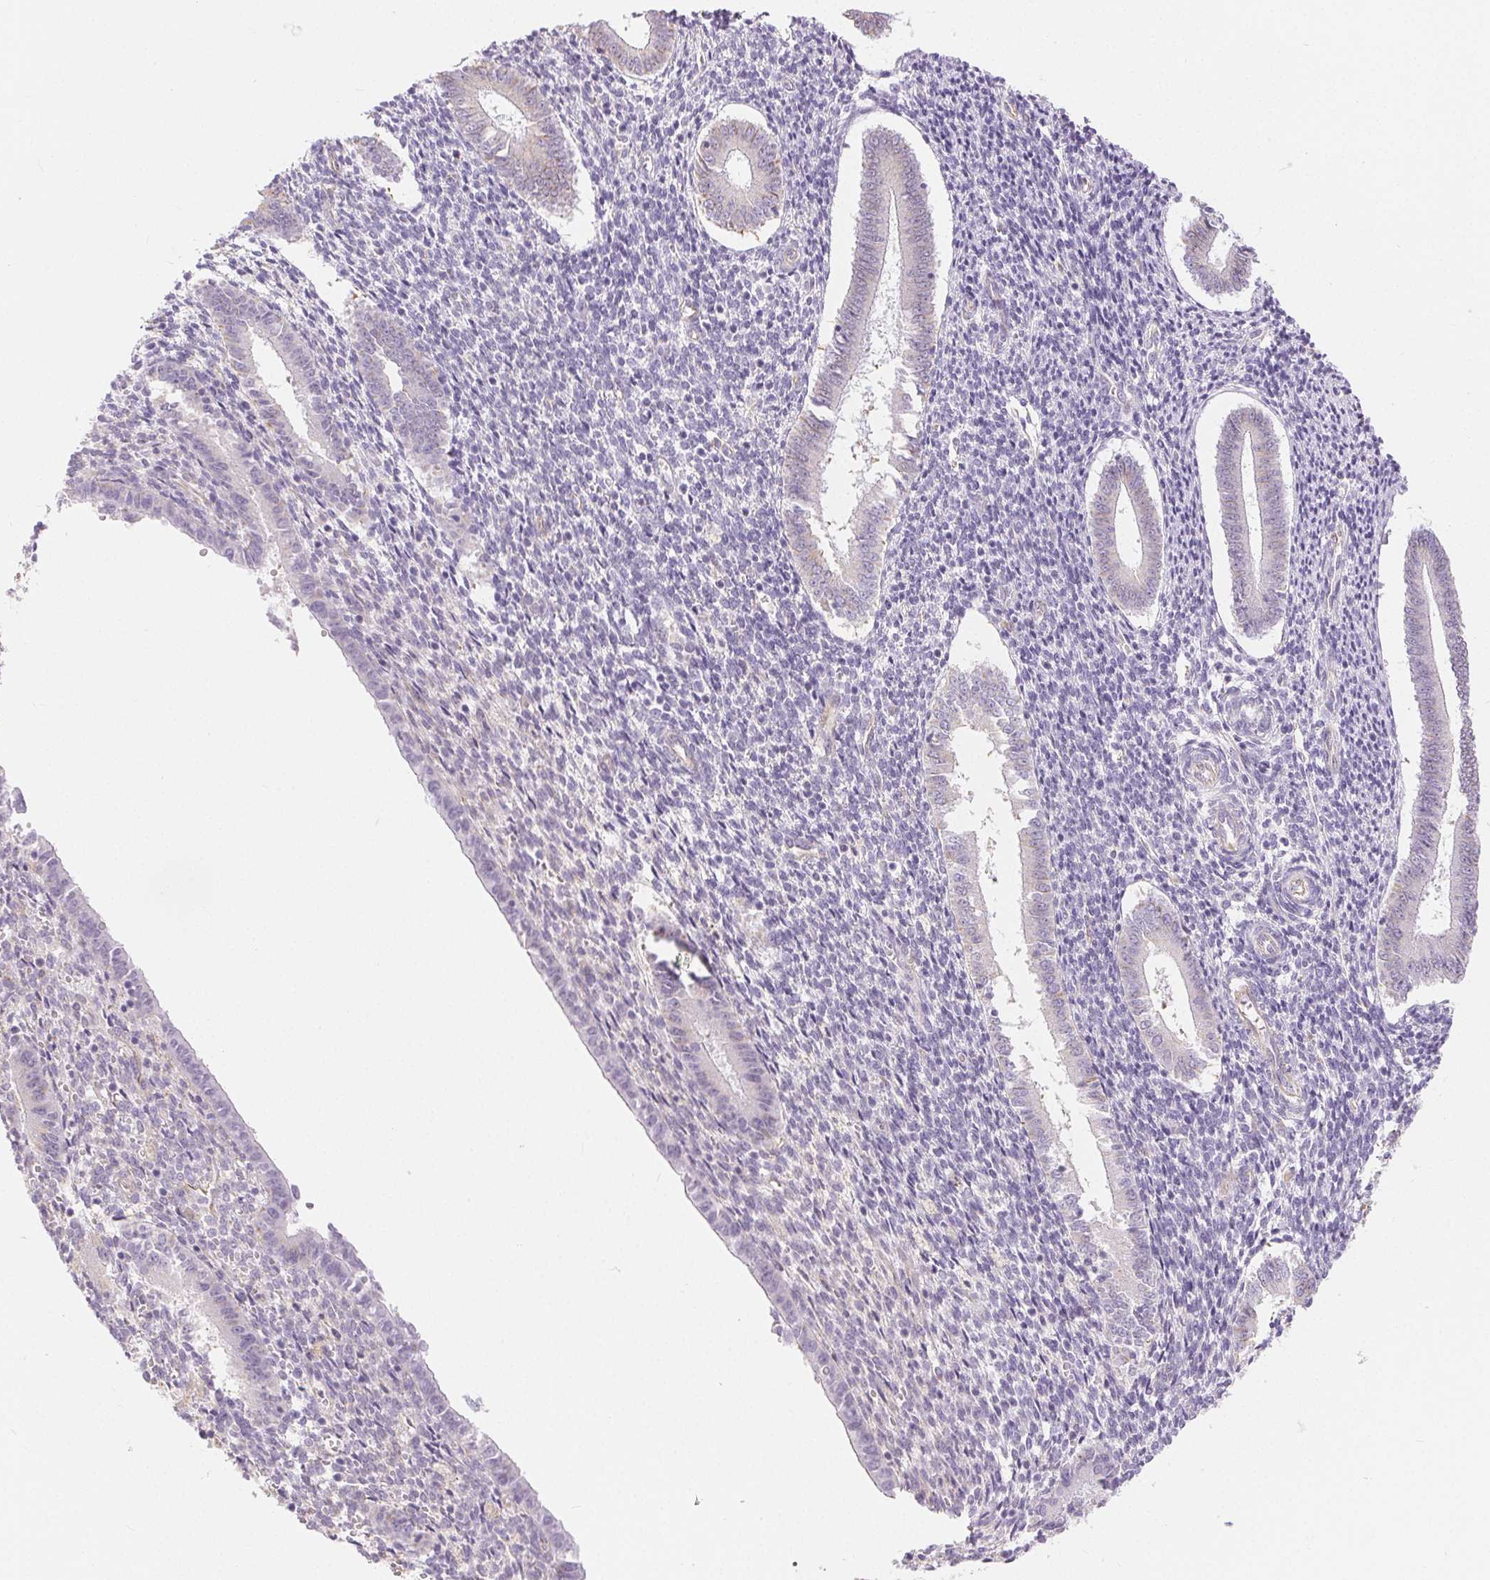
{"staining": {"intensity": "negative", "quantity": "none", "location": "none"}, "tissue": "endometrium", "cell_type": "Cells in endometrial stroma", "image_type": "normal", "snomed": [{"axis": "morphology", "description": "Normal tissue, NOS"}, {"axis": "topography", "description": "Endometrium"}], "caption": "IHC photomicrograph of unremarkable endometrium stained for a protein (brown), which displays no expression in cells in endometrial stroma.", "gene": "GFAP", "patient": {"sex": "female", "age": 25}}